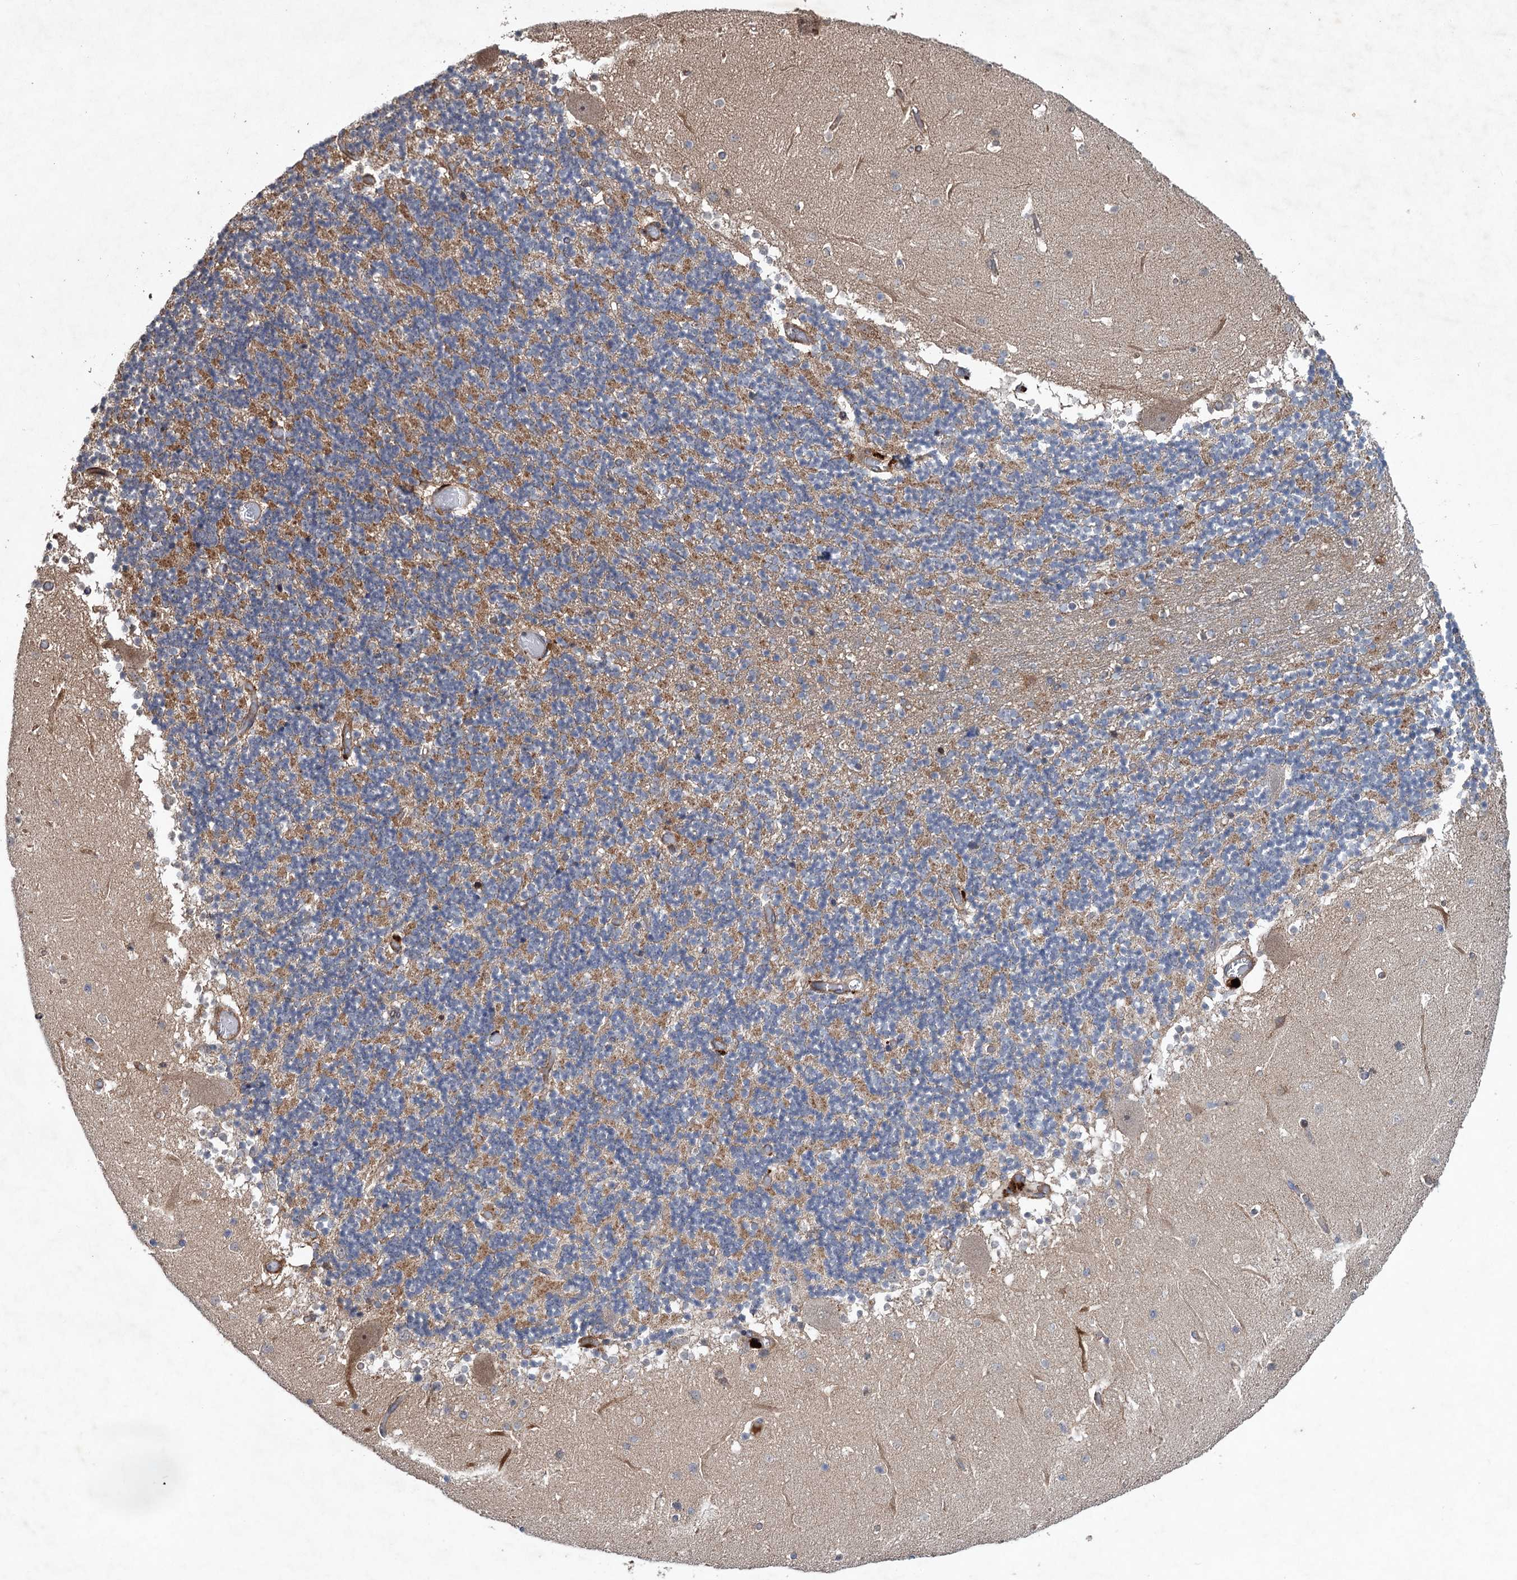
{"staining": {"intensity": "moderate", "quantity": "25%-75%", "location": "cytoplasmic/membranous"}, "tissue": "cerebellum", "cell_type": "Cells in granular layer", "image_type": "normal", "snomed": [{"axis": "morphology", "description": "Normal tissue, NOS"}, {"axis": "topography", "description": "Cerebellum"}], "caption": "Protein expression analysis of benign cerebellum reveals moderate cytoplasmic/membranous staining in approximately 25%-75% of cells in granular layer.", "gene": "NUDT22", "patient": {"sex": "female", "age": 28}}